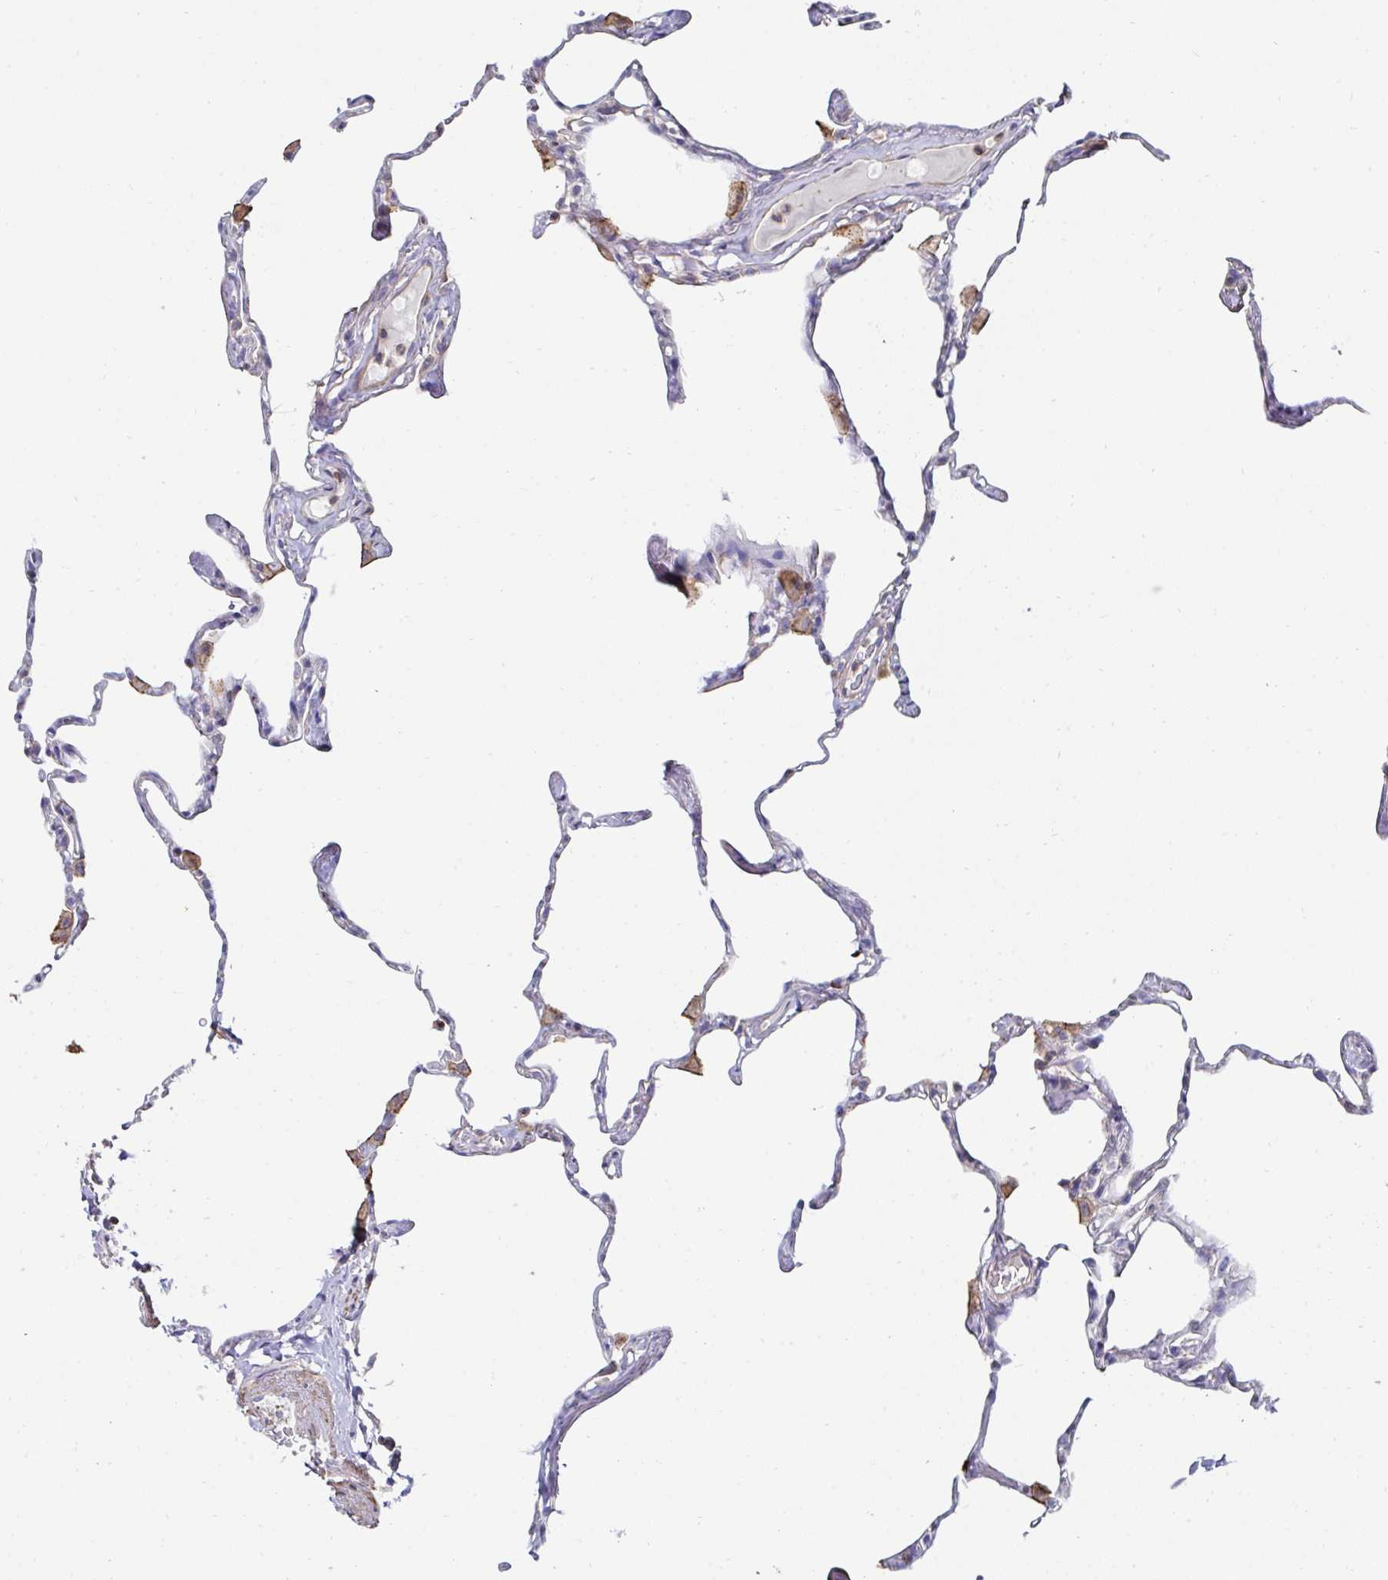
{"staining": {"intensity": "weak", "quantity": "<25%", "location": "cytoplasmic/membranous"}, "tissue": "lung", "cell_type": "Alveolar cells", "image_type": "normal", "snomed": [{"axis": "morphology", "description": "Normal tissue, NOS"}, {"axis": "topography", "description": "Lung"}], "caption": "Immunohistochemical staining of normal lung reveals no significant expression in alveolar cells.", "gene": "DZANK1", "patient": {"sex": "male", "age": 65}}